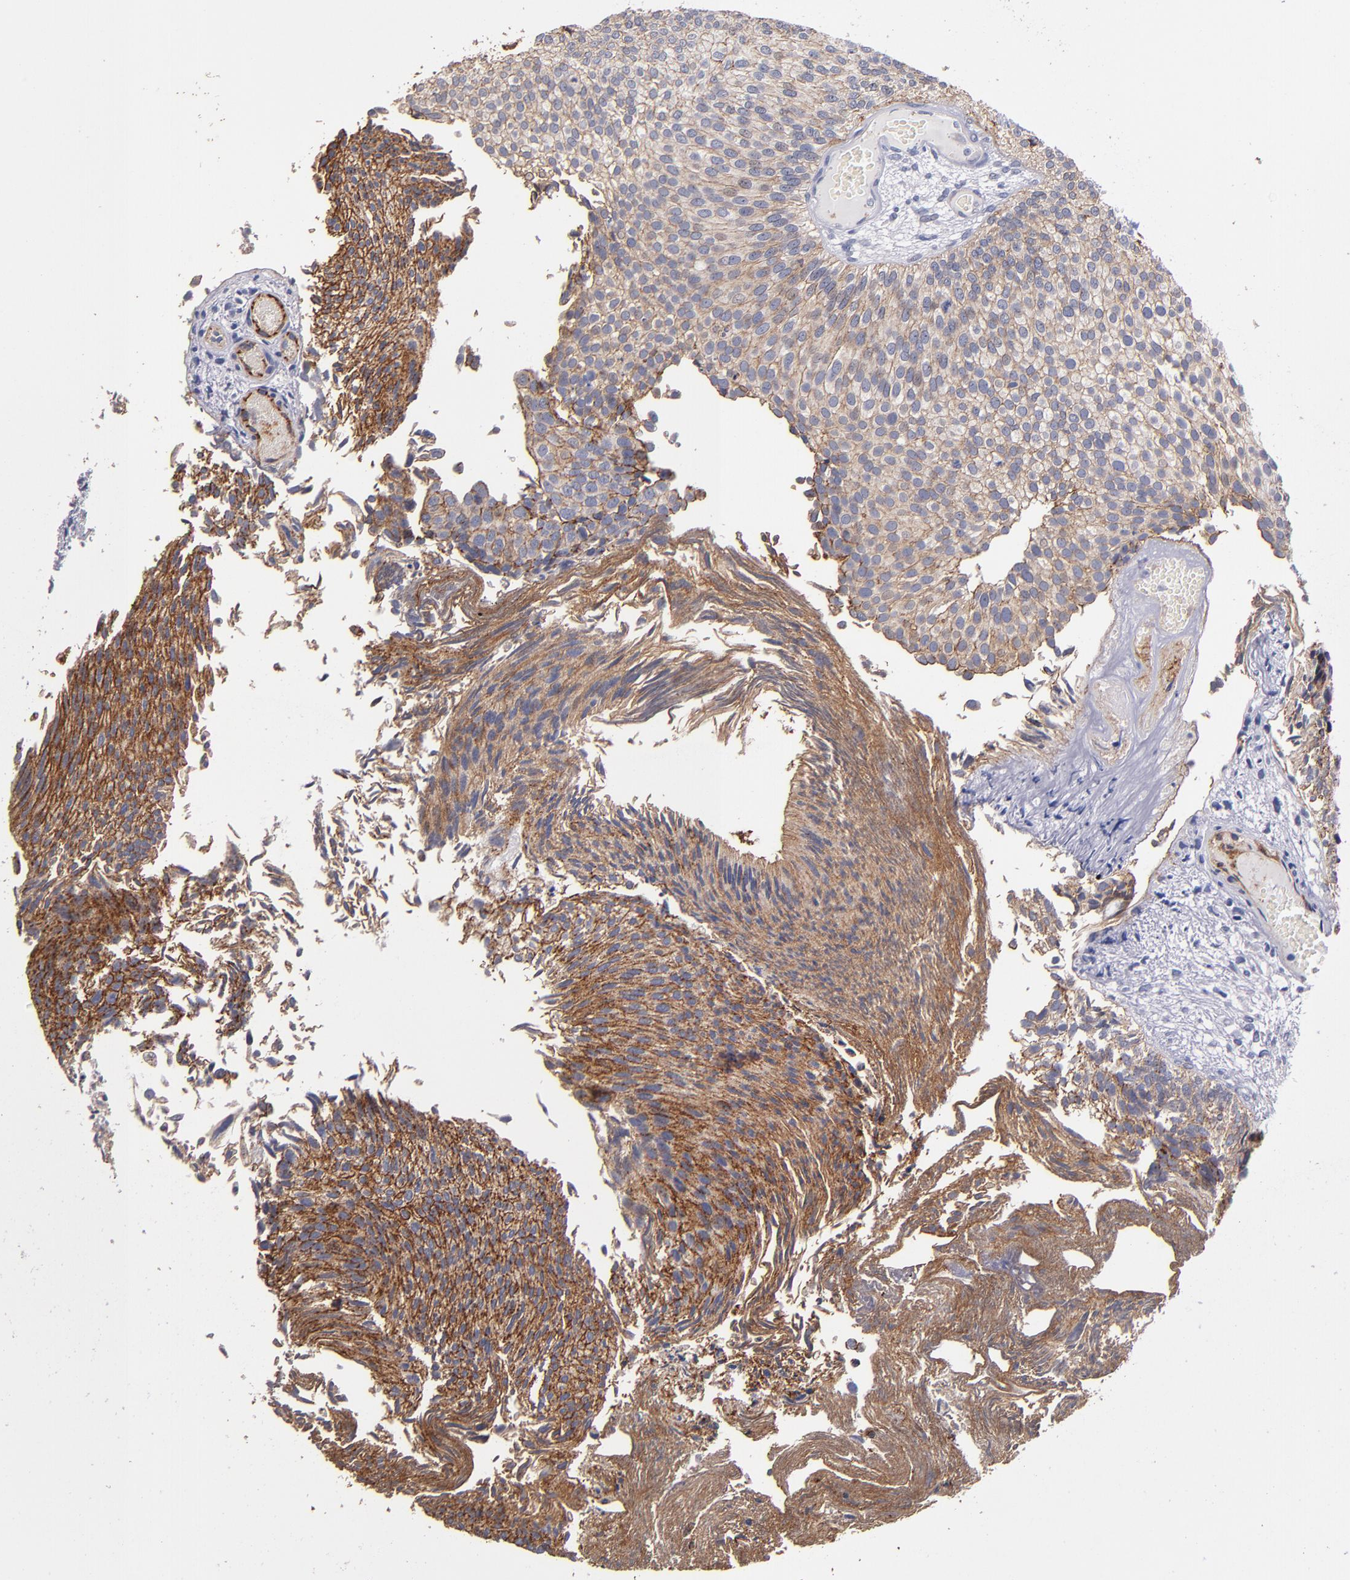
{"staining": {"intensity": "strong", "quantity": ">75%", "location": "cytoplasmic/membranous"}, "tissue": "urothelial cancer", "cell_type": "Tumor cells", "image_type": "cancer", "snomed": [{"axis": "morphology", "description": "Urothelial carcinoma, Low grade"}, {"axis": "topography", "description": "Urinary bladder"}], "caption": "Low-grade urothelial carcinoma stained for a protein (brown) reveals strong cytoplasmic/membranous positive expression in about >75% of tumor cells.", "gene": "CLDN5", "patient": {"sex": "male", "age": 84}}